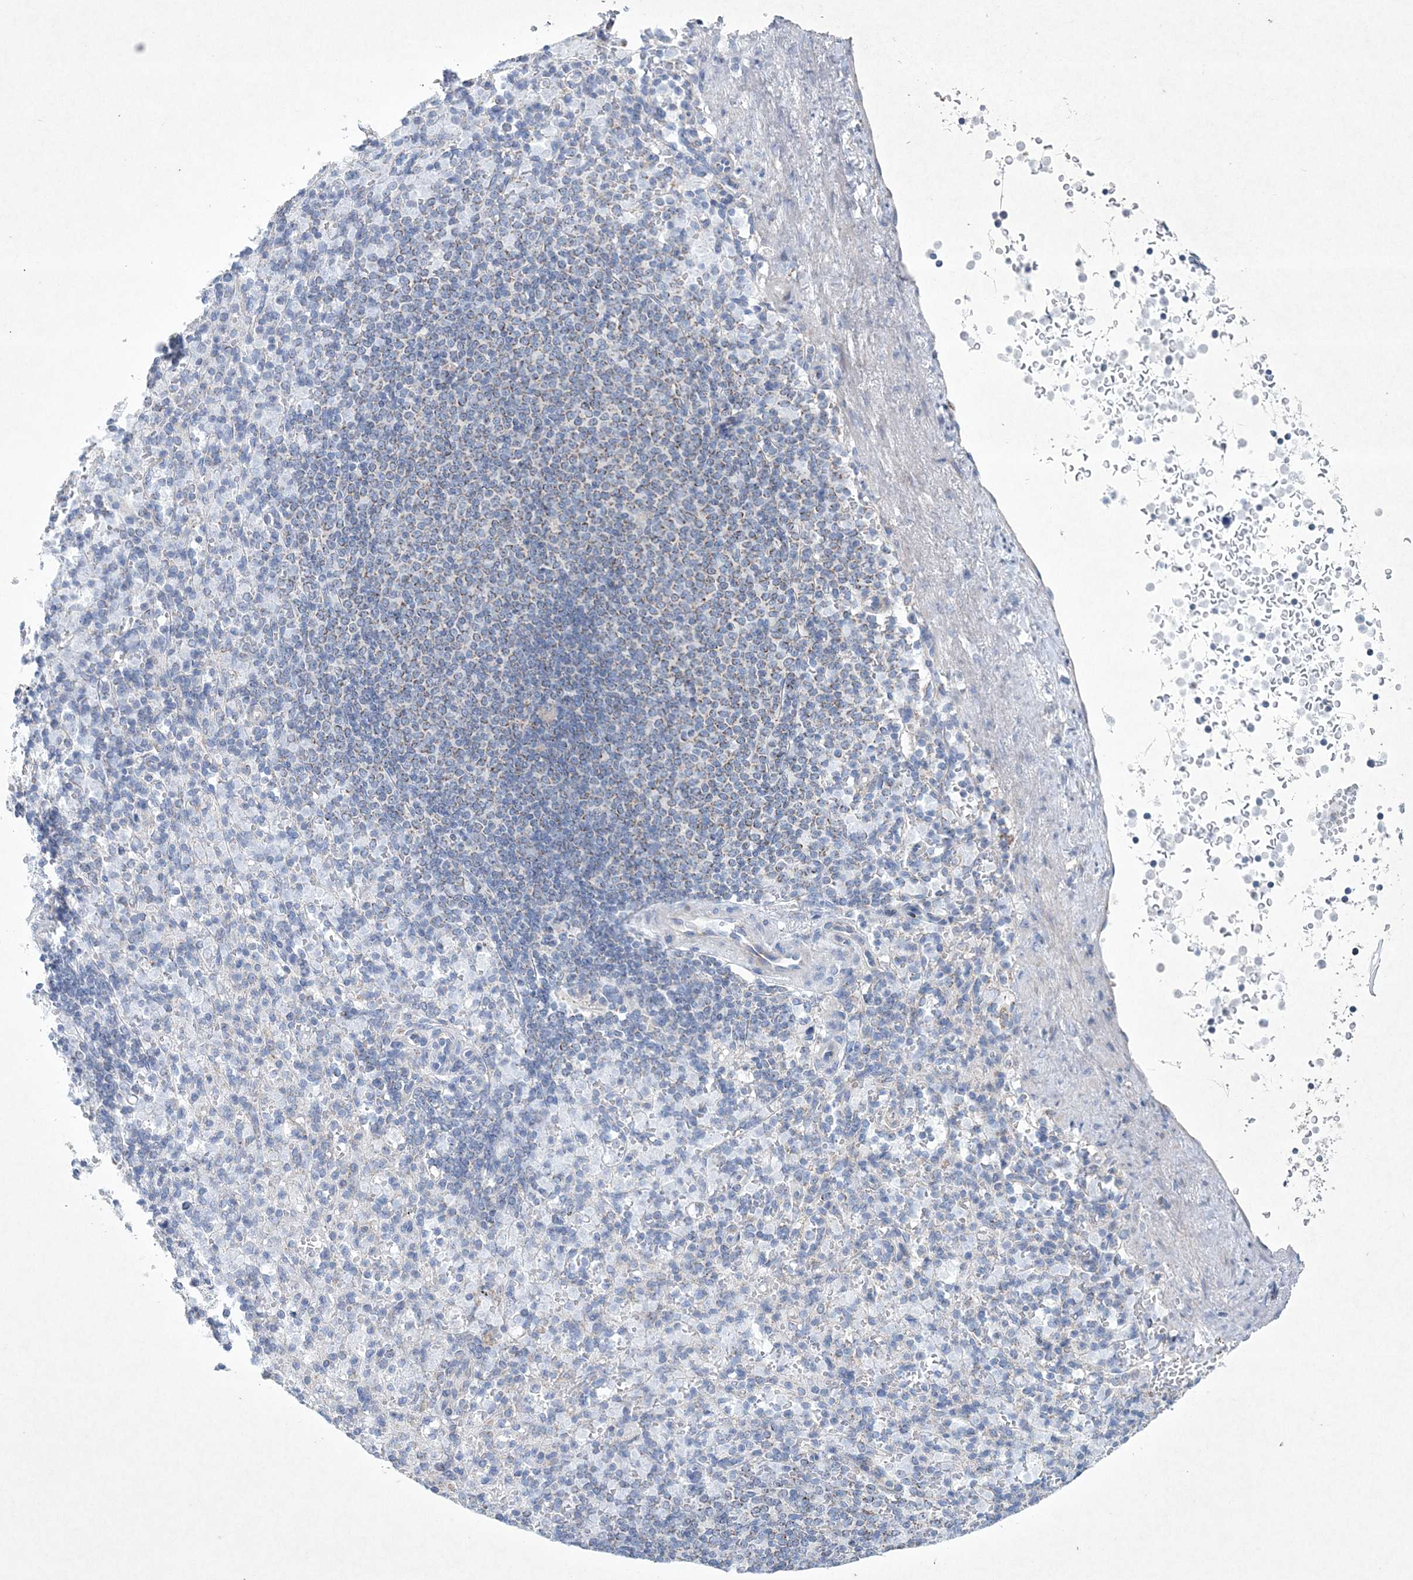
{"staining": {"intensity": "negative", "quantity": "none", "location": "none"}, "tissue": "spleen", "cell_type": "Cells in red pulp", "image_type": "normal", "snomed": [{"axis": "morphology", "description": "Normal tissue, NOS"}, {"axis": "topography", "description": "Spleen"}], "caption": "Immunohistochemistry (IHC) of normal spleen exhibits no expression in cells in red pulp.", "gene": "CES4A", "patient": {"sex": "female", "age": 74}}